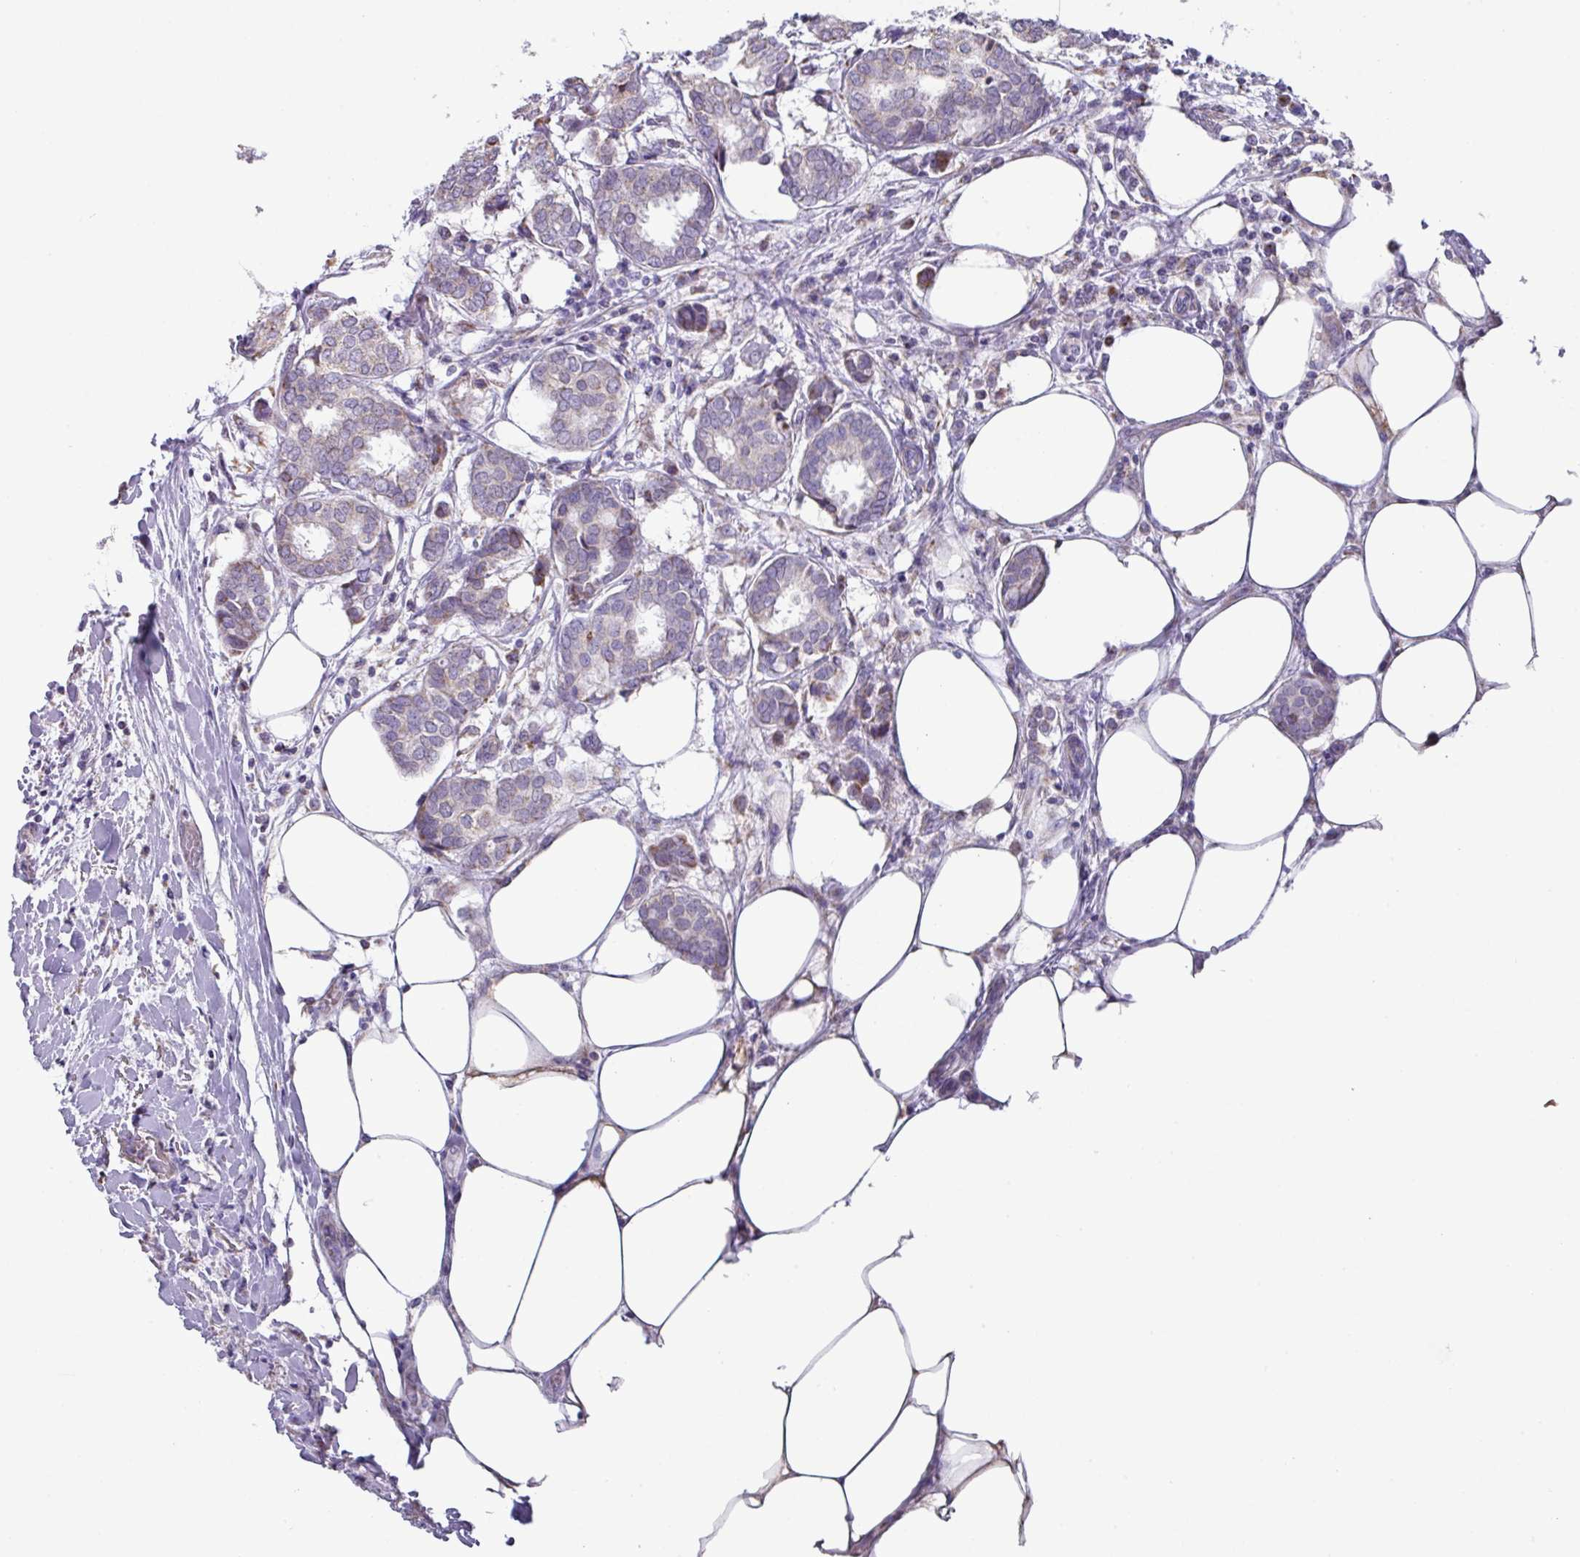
{"staining": {"intensity": "negative", "quantity": "none", "location": "none"}, "tissue": "breast cancer", "cell_type": "Tumor cells", "image_type": "cancer", "snomed": [{"axis": "morphology", "description": "Duct carcinoma"}, {"axis": "topography", "description": "Breast"}], "caption": "IHC photomicrograph of breast cancer stained for a protein (brown), which exhibits no staining in tumor cells. The staining was performed using DAB to visualize the protein expression in brown, while the nuclei were stained in blue with hematoxylin (Magnification: 20x).", "gene": "MT-ND4", "patient": {"sex": "female", "age": 73}}